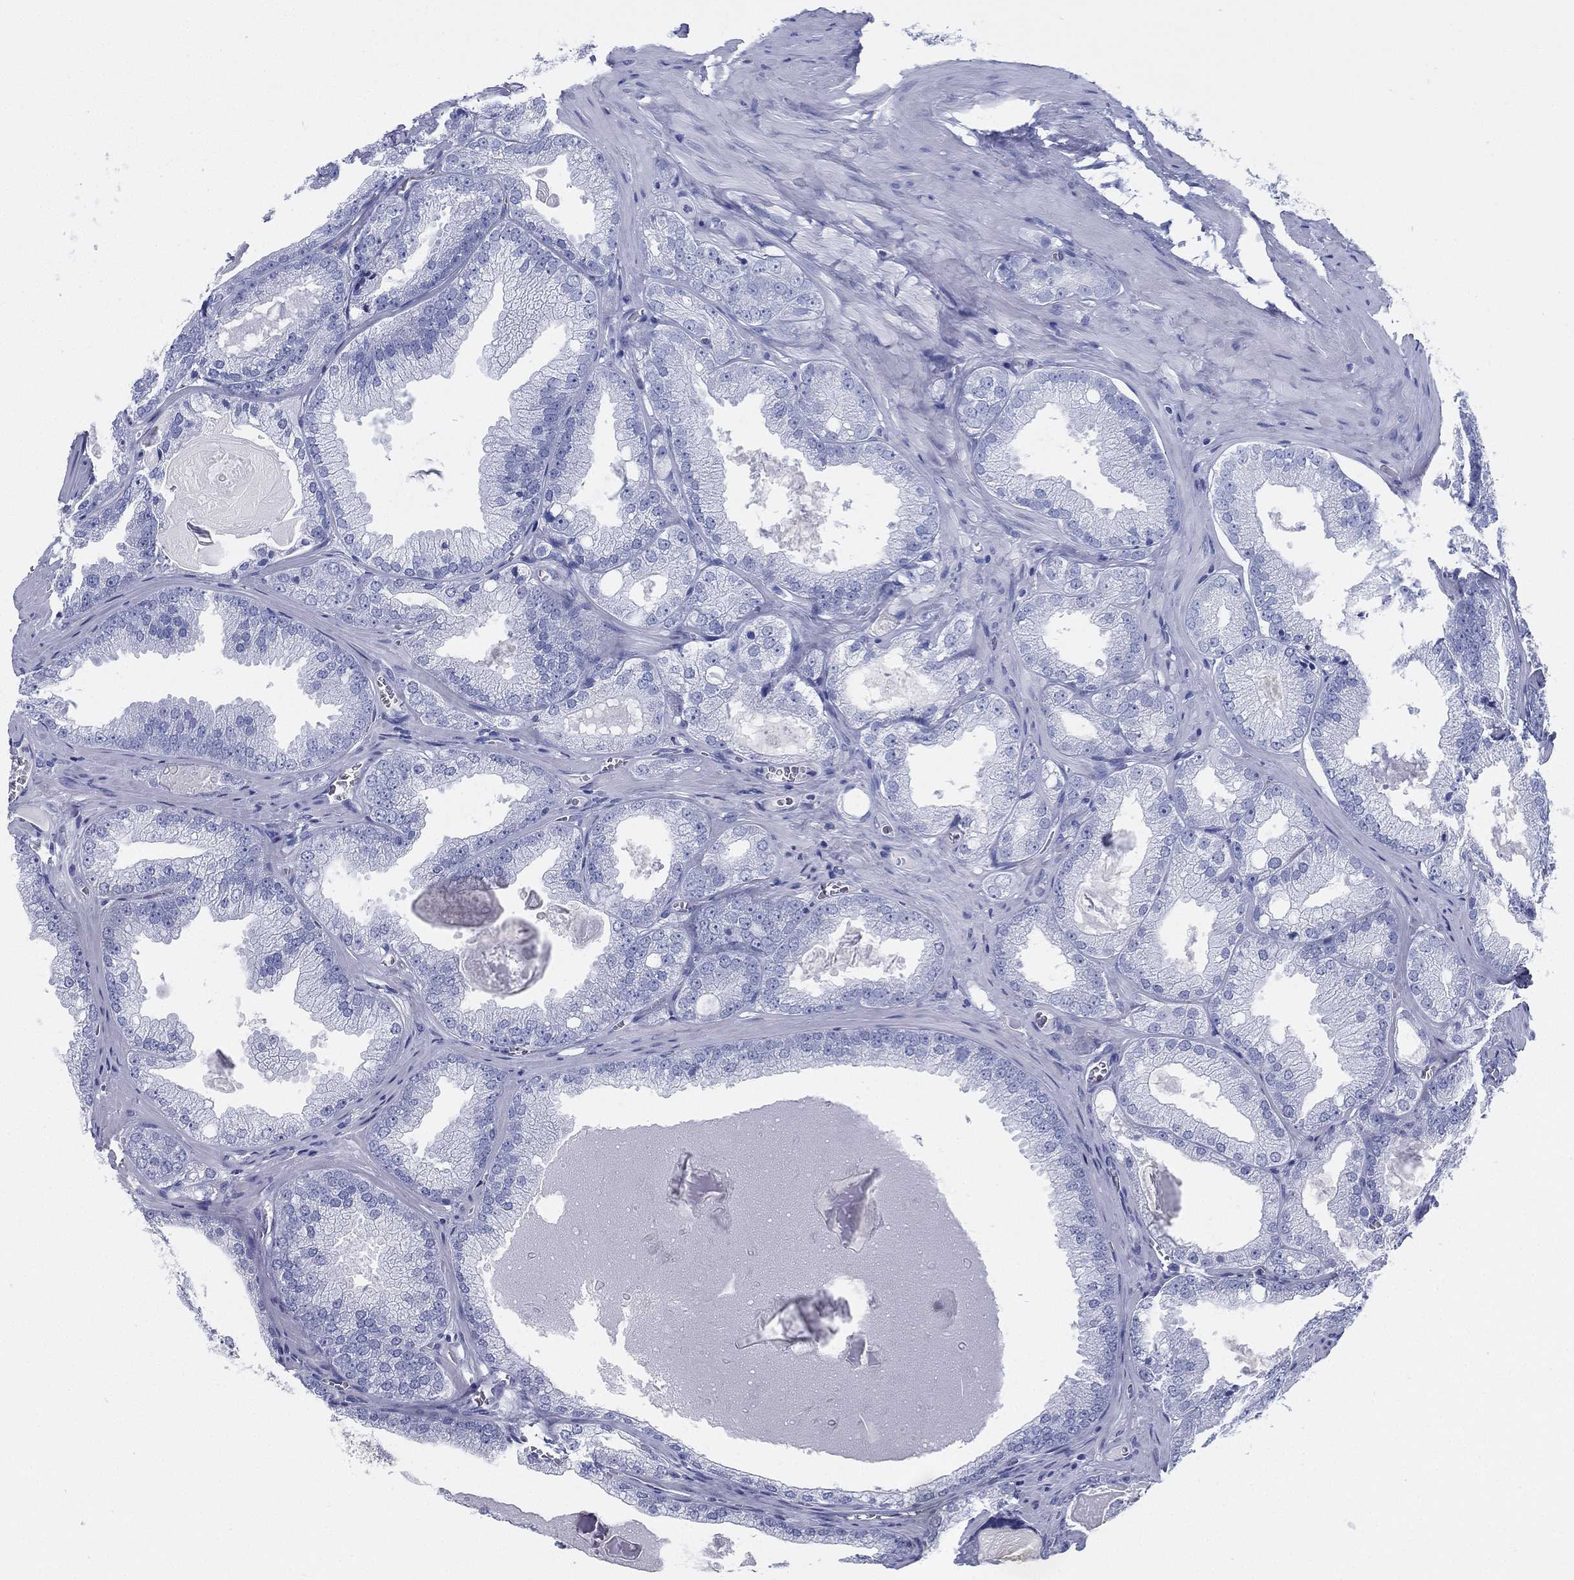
{"staining": {"intensity": "negative", "quantity": "none", "location": "none"}, "tissue": "prostate cancer", "cell_type": "Tumor cells", "image_type": "cancer", "snomed": [{"axis": "morphology", "description": "Adenocarcinoma, Low grade"}, {"axis": "topography", "description": "Prostate"}], "caption": "This histopathology image is of prostate cancer stained with immunohistochemistry (IHC) to label a protein in brown with the nuclei are counter-stained blue. There is no staining in tumor cells.", "gene": "TMEM252", "patient": {"sex": "male", "age": 72}}